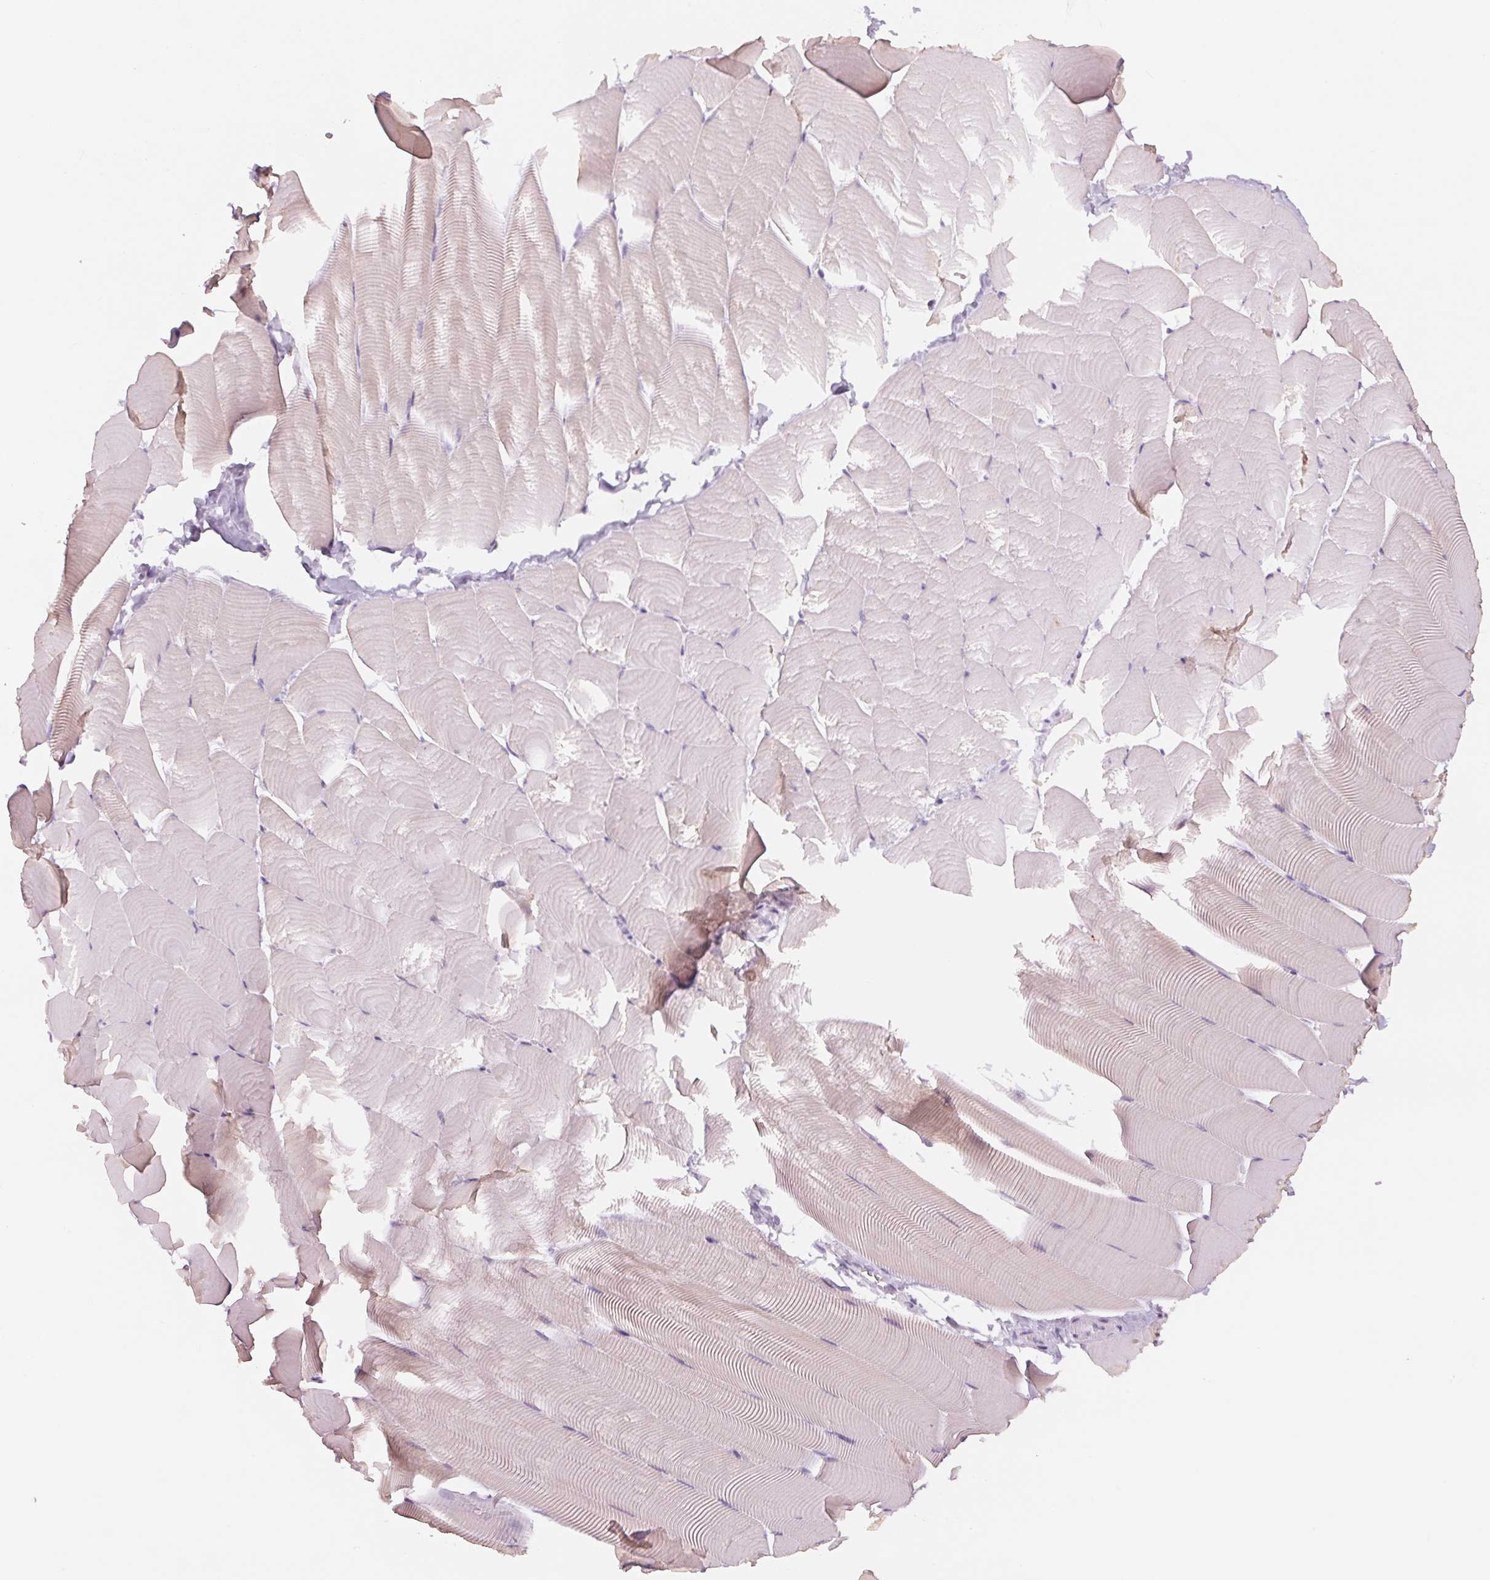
{"staining": {"intensity": "negative", "quantity": "none", "location": "none"}, "tissue": "skeletal muscle", "cell_type": "Myocytes", "image_type": "normal", "snomed": [{"axis": "morphology", "description": "Normal tissue, NOS"}, {"axis": "topography", "description": "Skeletal muscle"}], "caption": "DAB (3,3'-diaminobenzidine) immunohistochemical staining of normal human skeletal muscle demonstrates no significant staining in myocytes.", "gene": "KLK7", "patient": {"sex": "male", "age": 25}}